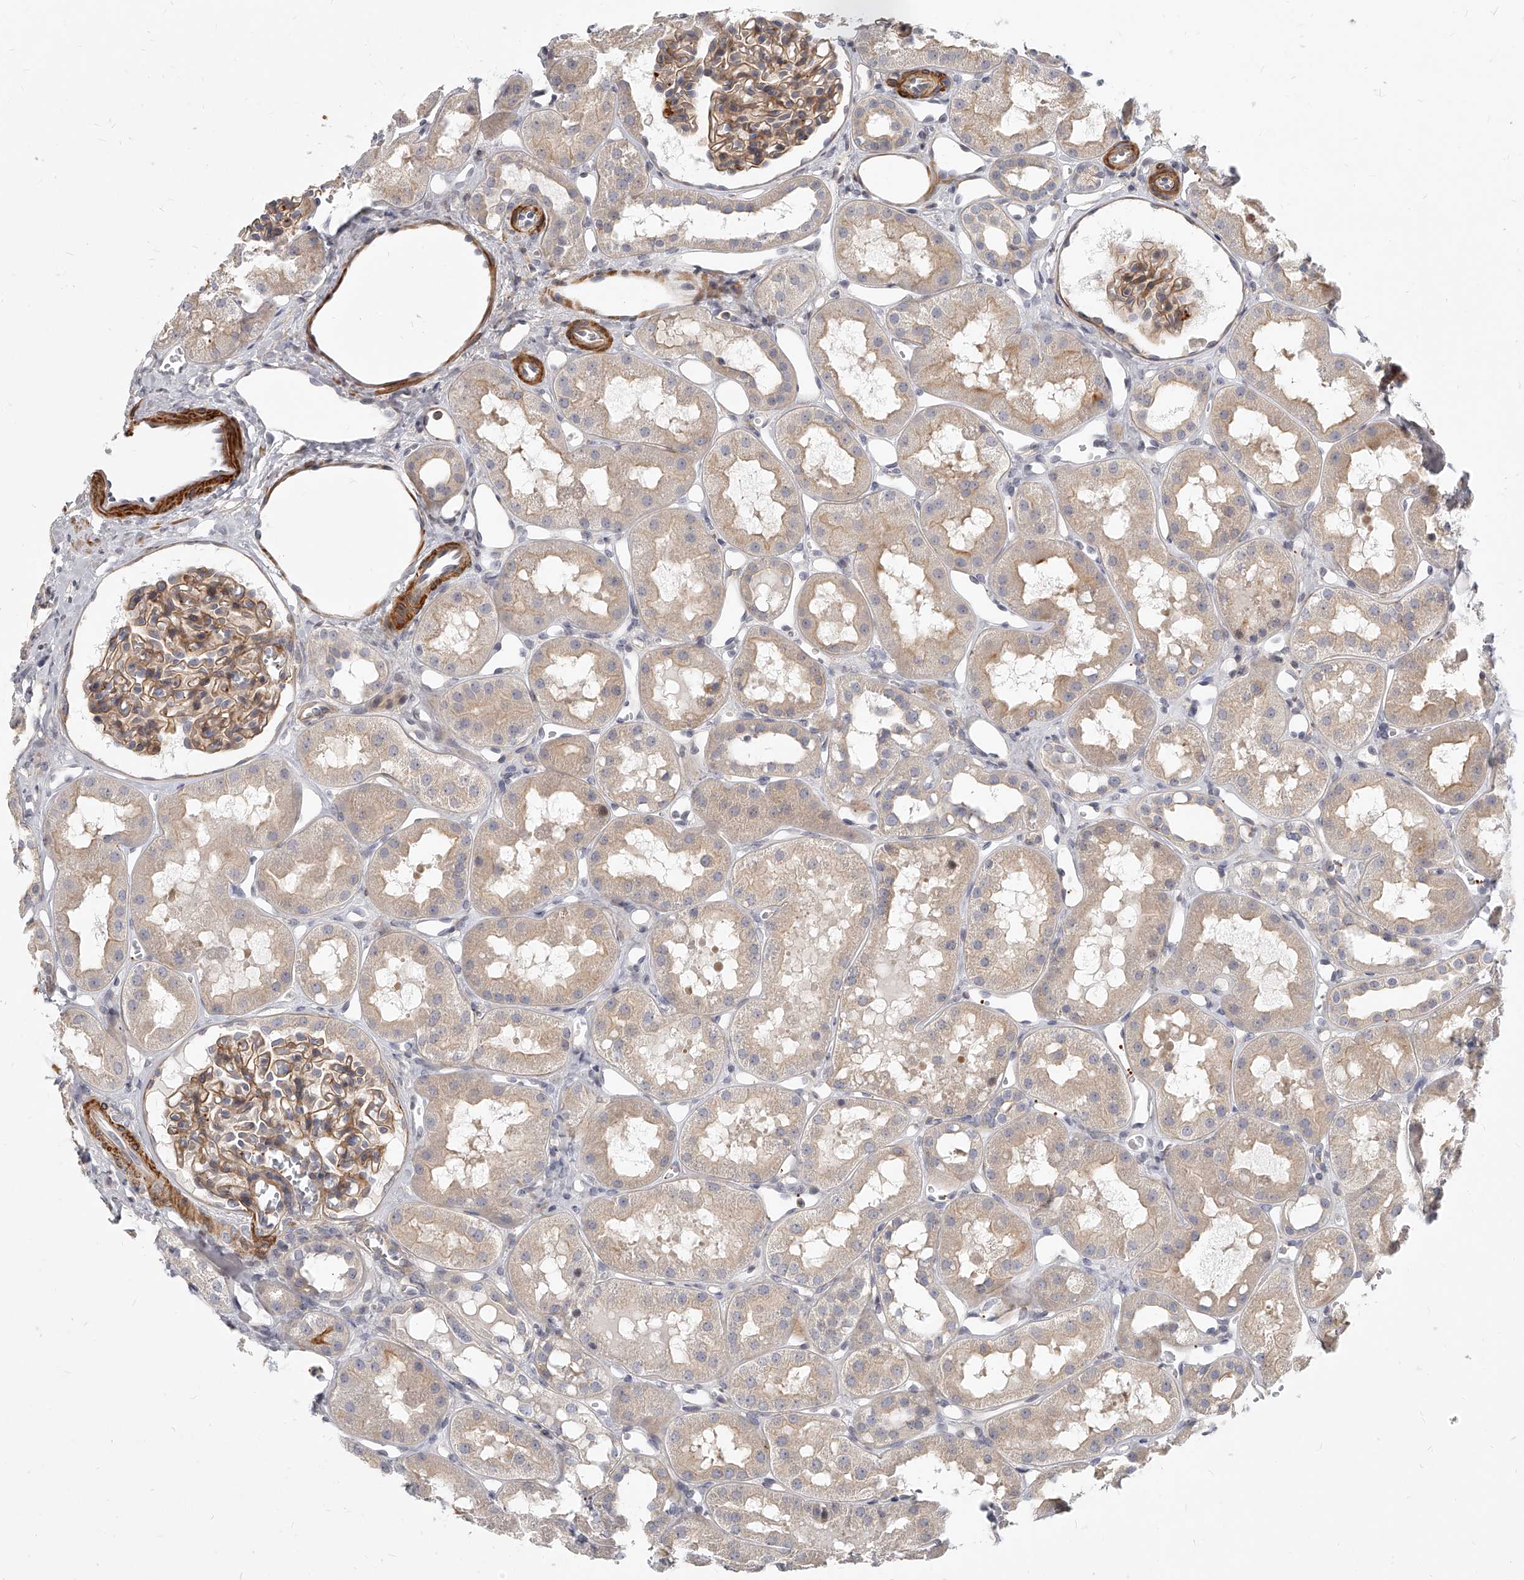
{"staining": {"intensity": "moderate", "quantity": ">75%", "location": "cytoplasmic/membranous"}, "tissue": "kidney", "cell_type": "Cells in glomeruli", "image_type": "normal", "snomed": [{"axis": "morphology", "description": "Normal tissue, NOS"}, {"axis": "topography", "description": "Kidney"}], "caption": "Moderate cytoplasmic/membranous expression is identified in approximately >75% of cells in glomeruli in unremarkable kidney. The protein is stained brown, and the nuclei are stained in blue (DAB IHC with brightfield microscopy, high magnification).", "gene": "SLC37A1", "patient": {"sex": "male", "age": 16}}